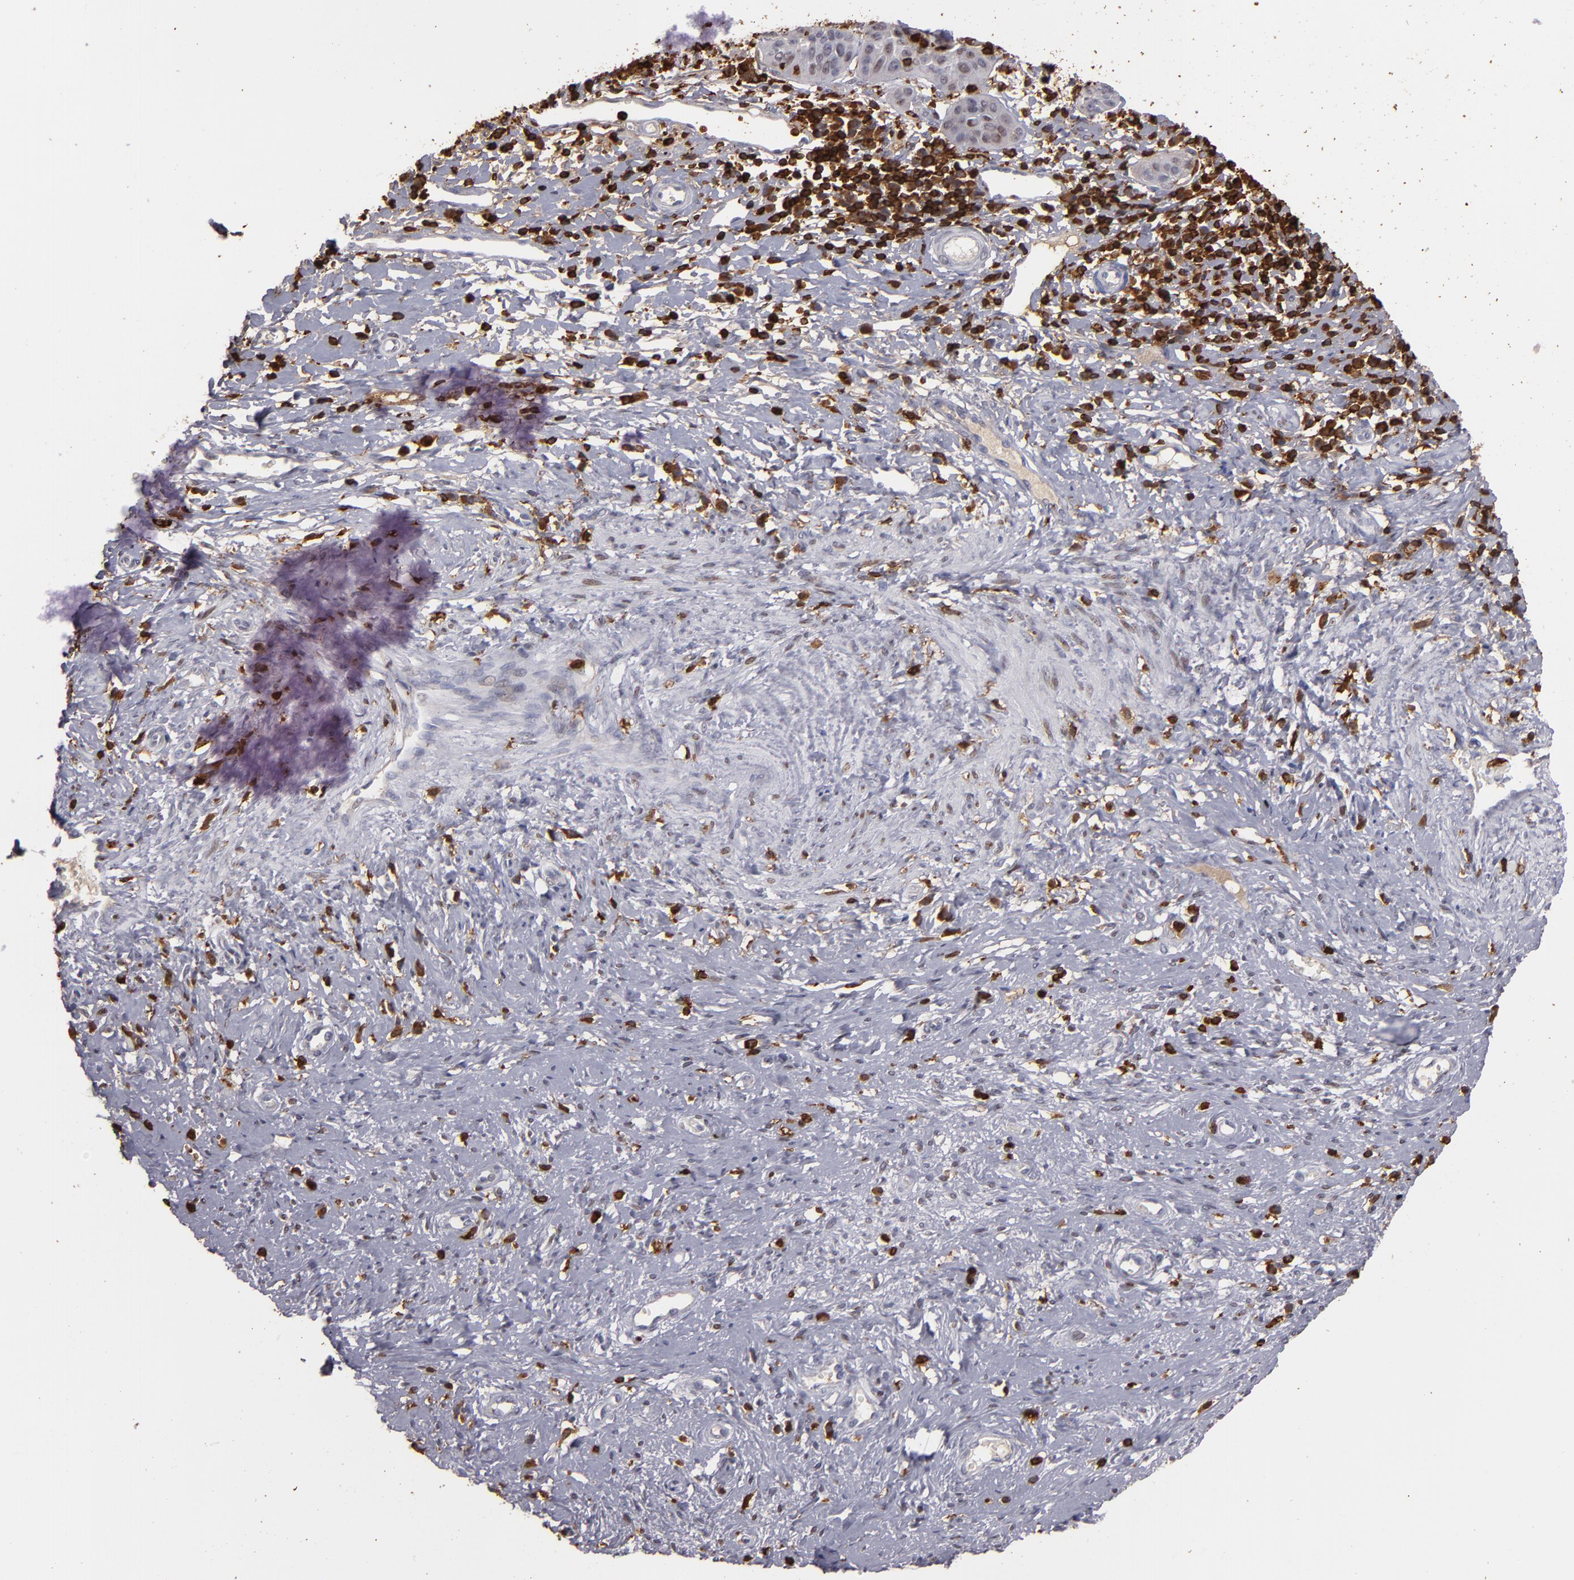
{"staining": {"intensity": "moderate", "quantity": "25%-75%", "location": "nuclear"}, "tissue": "cervical cancer", "cell_type": "Tumor cells", "image_type": "cancer", "snomed": [{"axis": "morphology", "description": "Normal tissue, NOS"}, {"axis": "morphology", "description": "Squamous cell carcinoma, NOS"}, {"axis": "topography", "description": "Cervix"}], "caption": "A high-resolution micrograph shows IHC staining of cervical cancer (squamous cell carcinoma), which demonstrates moderate nuclear expression in approximately 25%-75% of tumor cells.", "gene": "WAS", "patient": {"sex": "female", "age": 39}}